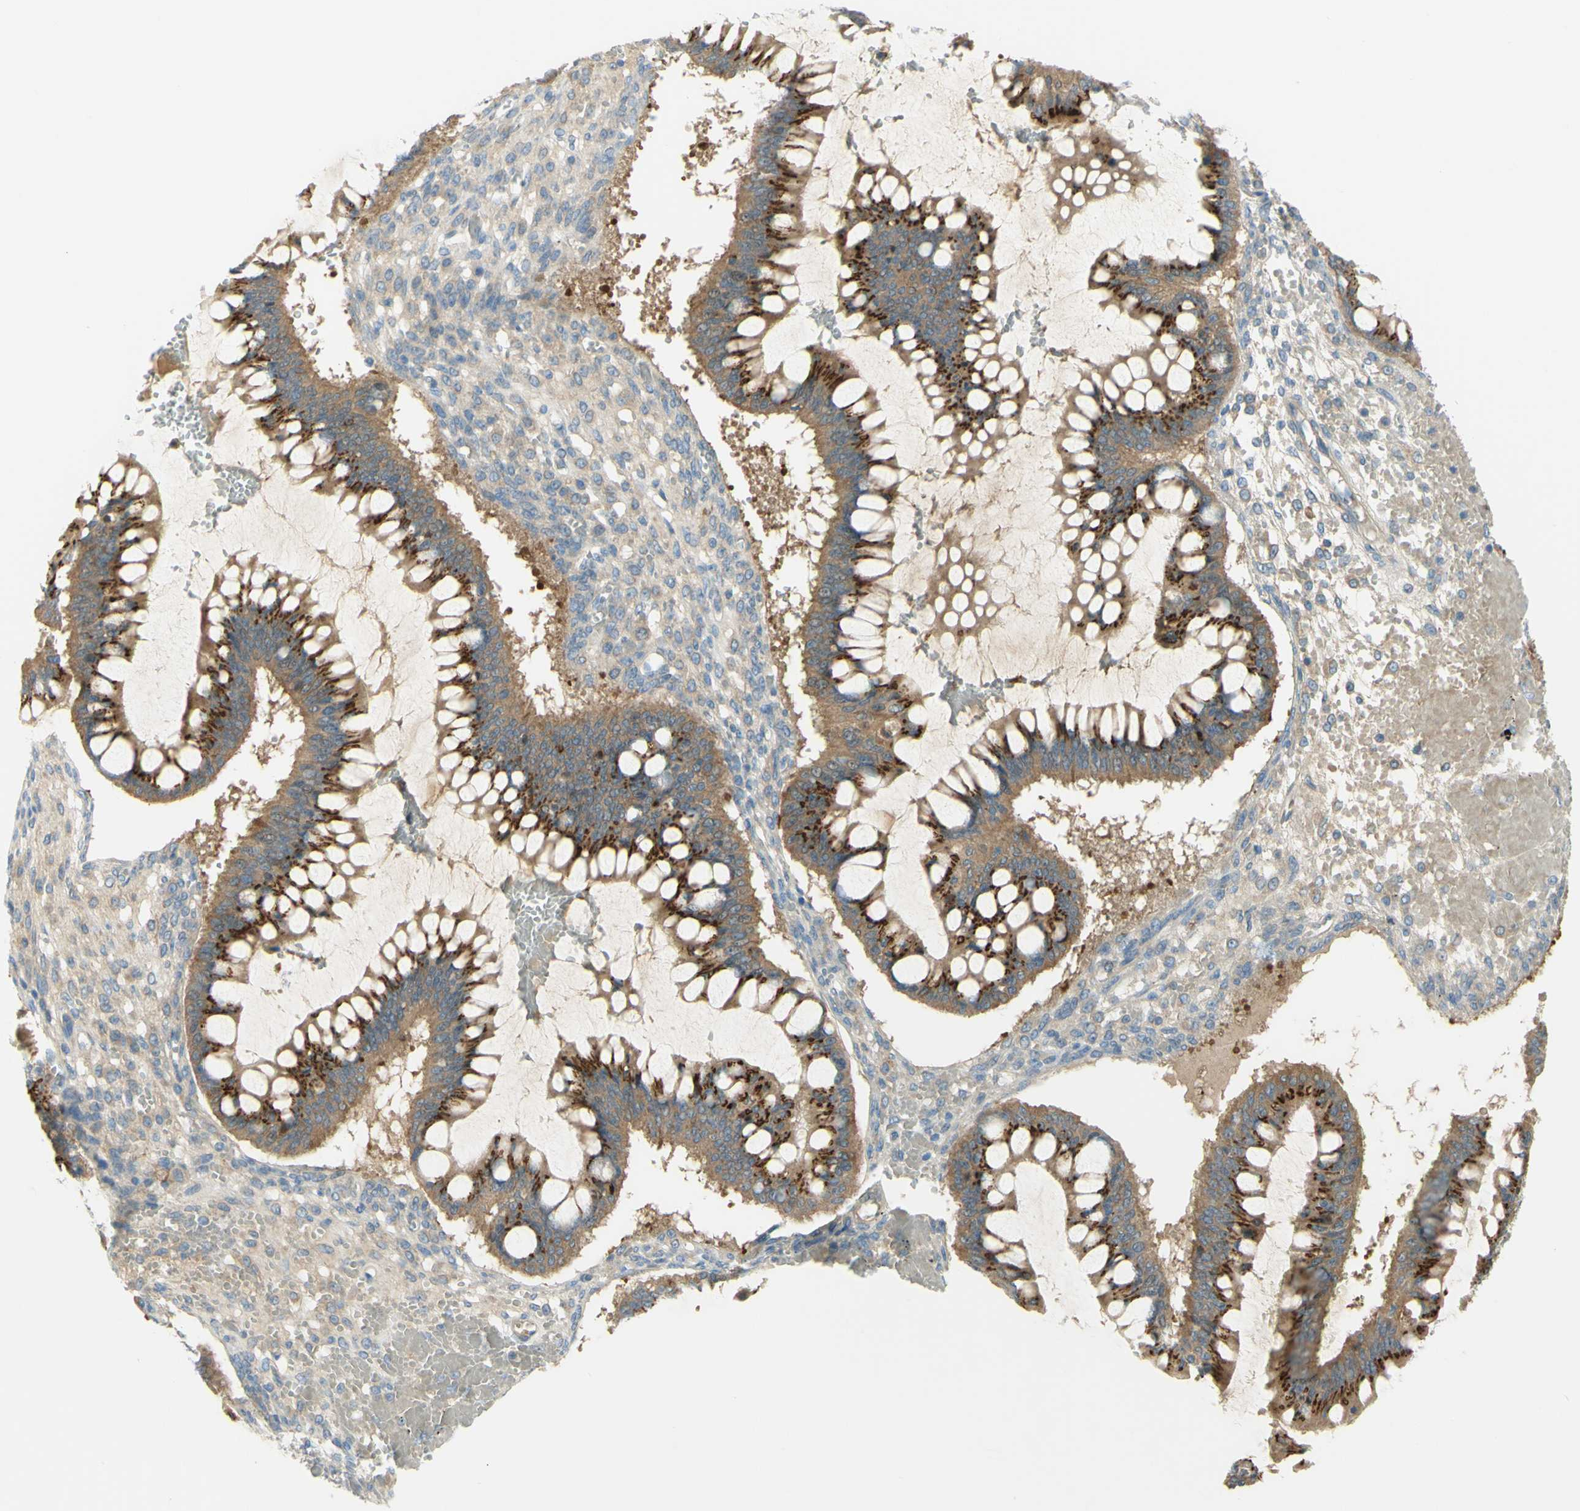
{"staining": {"intensity": "strong", "quantity": ">75%", "location": "cytoplasmic/membranous"}, "tissue": "ovarian cancer", "cell_type": "Tumor cells", "image_type": "cancer", "snomed": [{"axis": "morphology", "description": "Cystadenocarcinoma, mucinous, NOS"}, {"axis": "topography", "description": "Ovary"}], "caption": "Ovarian cancer stained with immunohistochemistry (IHC) demonstrates strong cytoplasmic/membranous positivity in approximately >75% of tumor cells.", "gene": "GCNT3", "patient": {"sex": "female", "age": 73}}